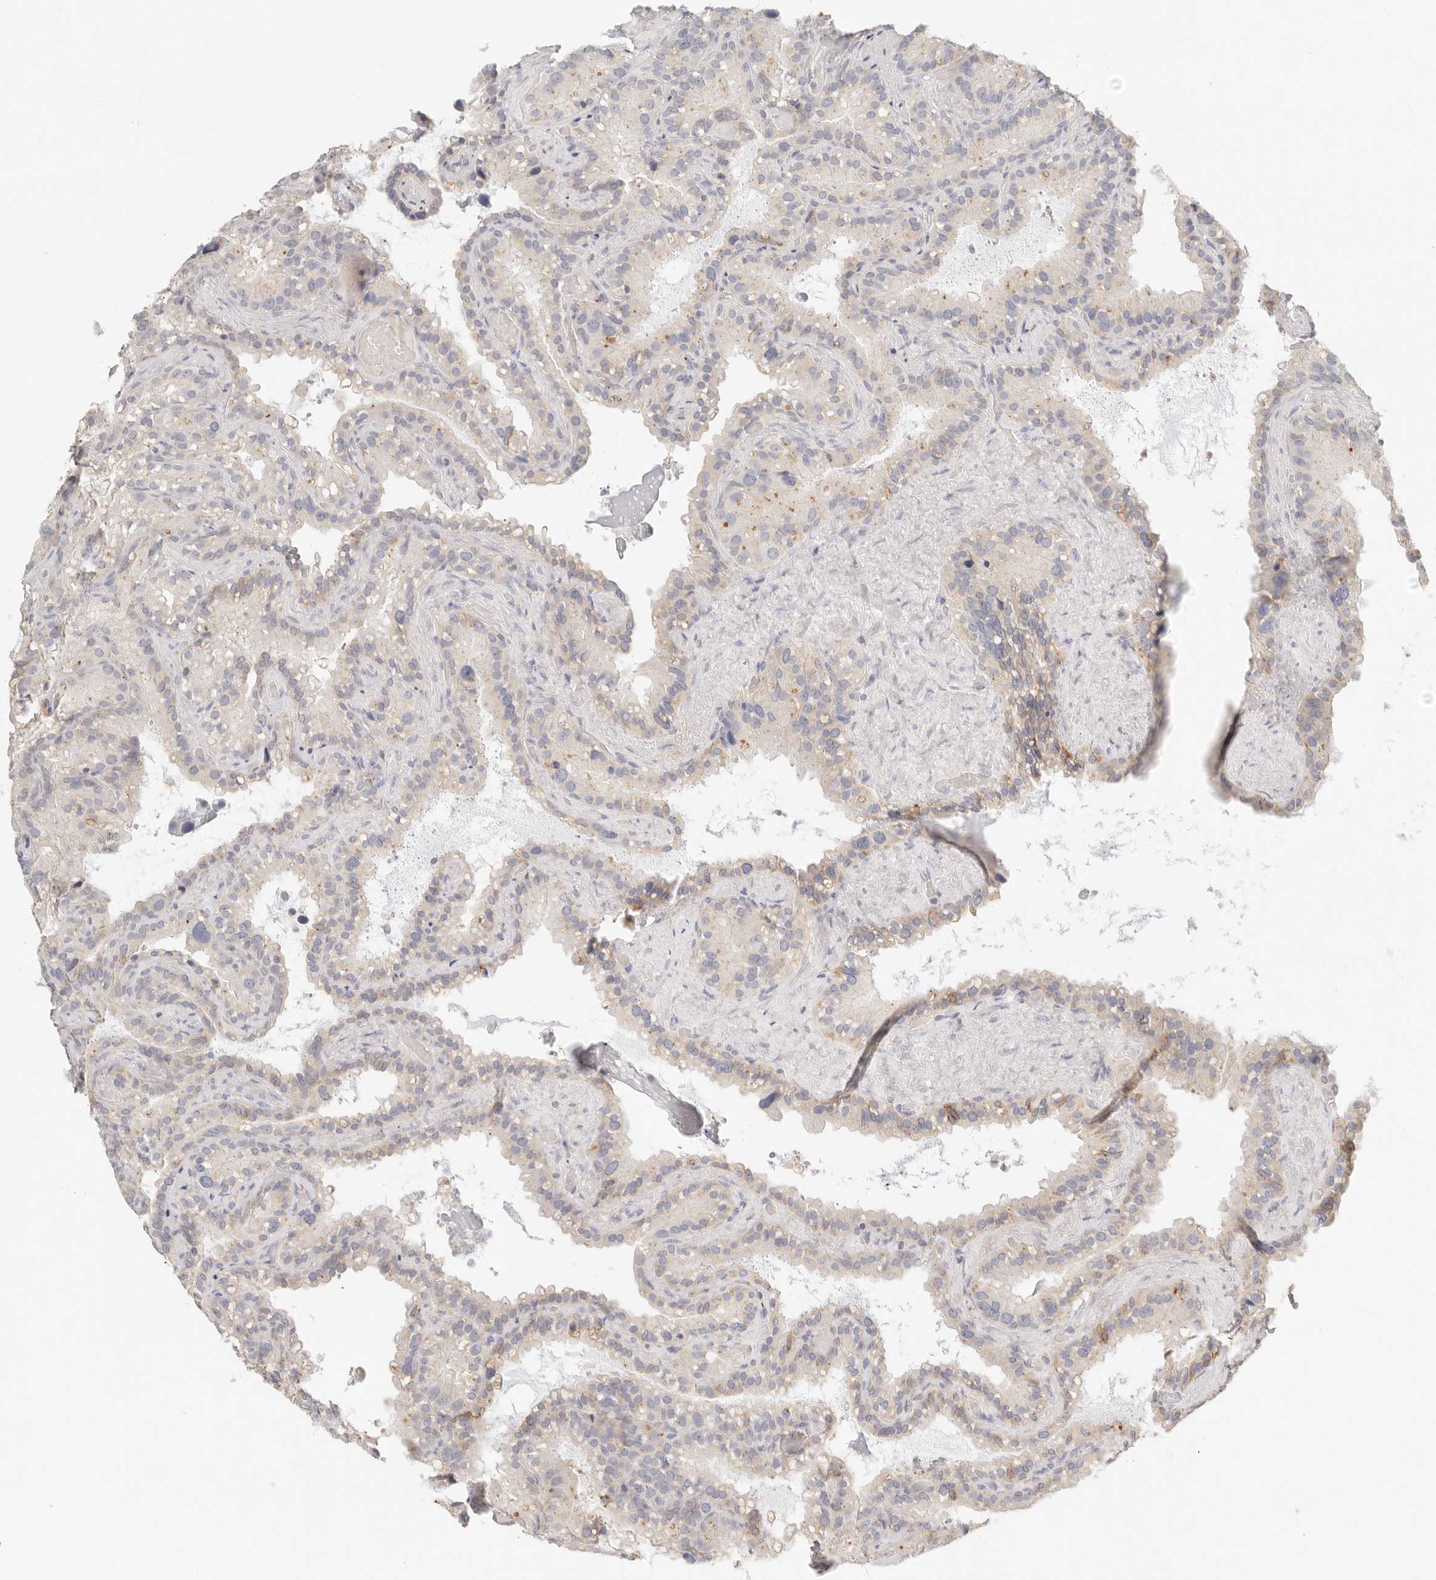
{"staining": {"intensity": "weak", "quantity": "<25%", "location": "cytoplasmic/membranous"}, "tissue": "seminal vesicle", "cell_type": "Glandular cells", "image_type": "normal", "snomed": [{"axis": "morphology", "description": "Normal tissue, NOS"}, {"axis": "topography", "description": "Prostate"}, {"axis": "topography", "description": "Seminal veicle"}], "caption": "The micrograph displays no staining of glandular cells in unremarkable seminal vesicle. The staining is performed using DAB (3,3'-diaminobenzidine) brown chromogen with nuclei counter-stained in using hematoxylin.", "gene": "CEP120", "patient": {"sex": "male", "age": 68}}